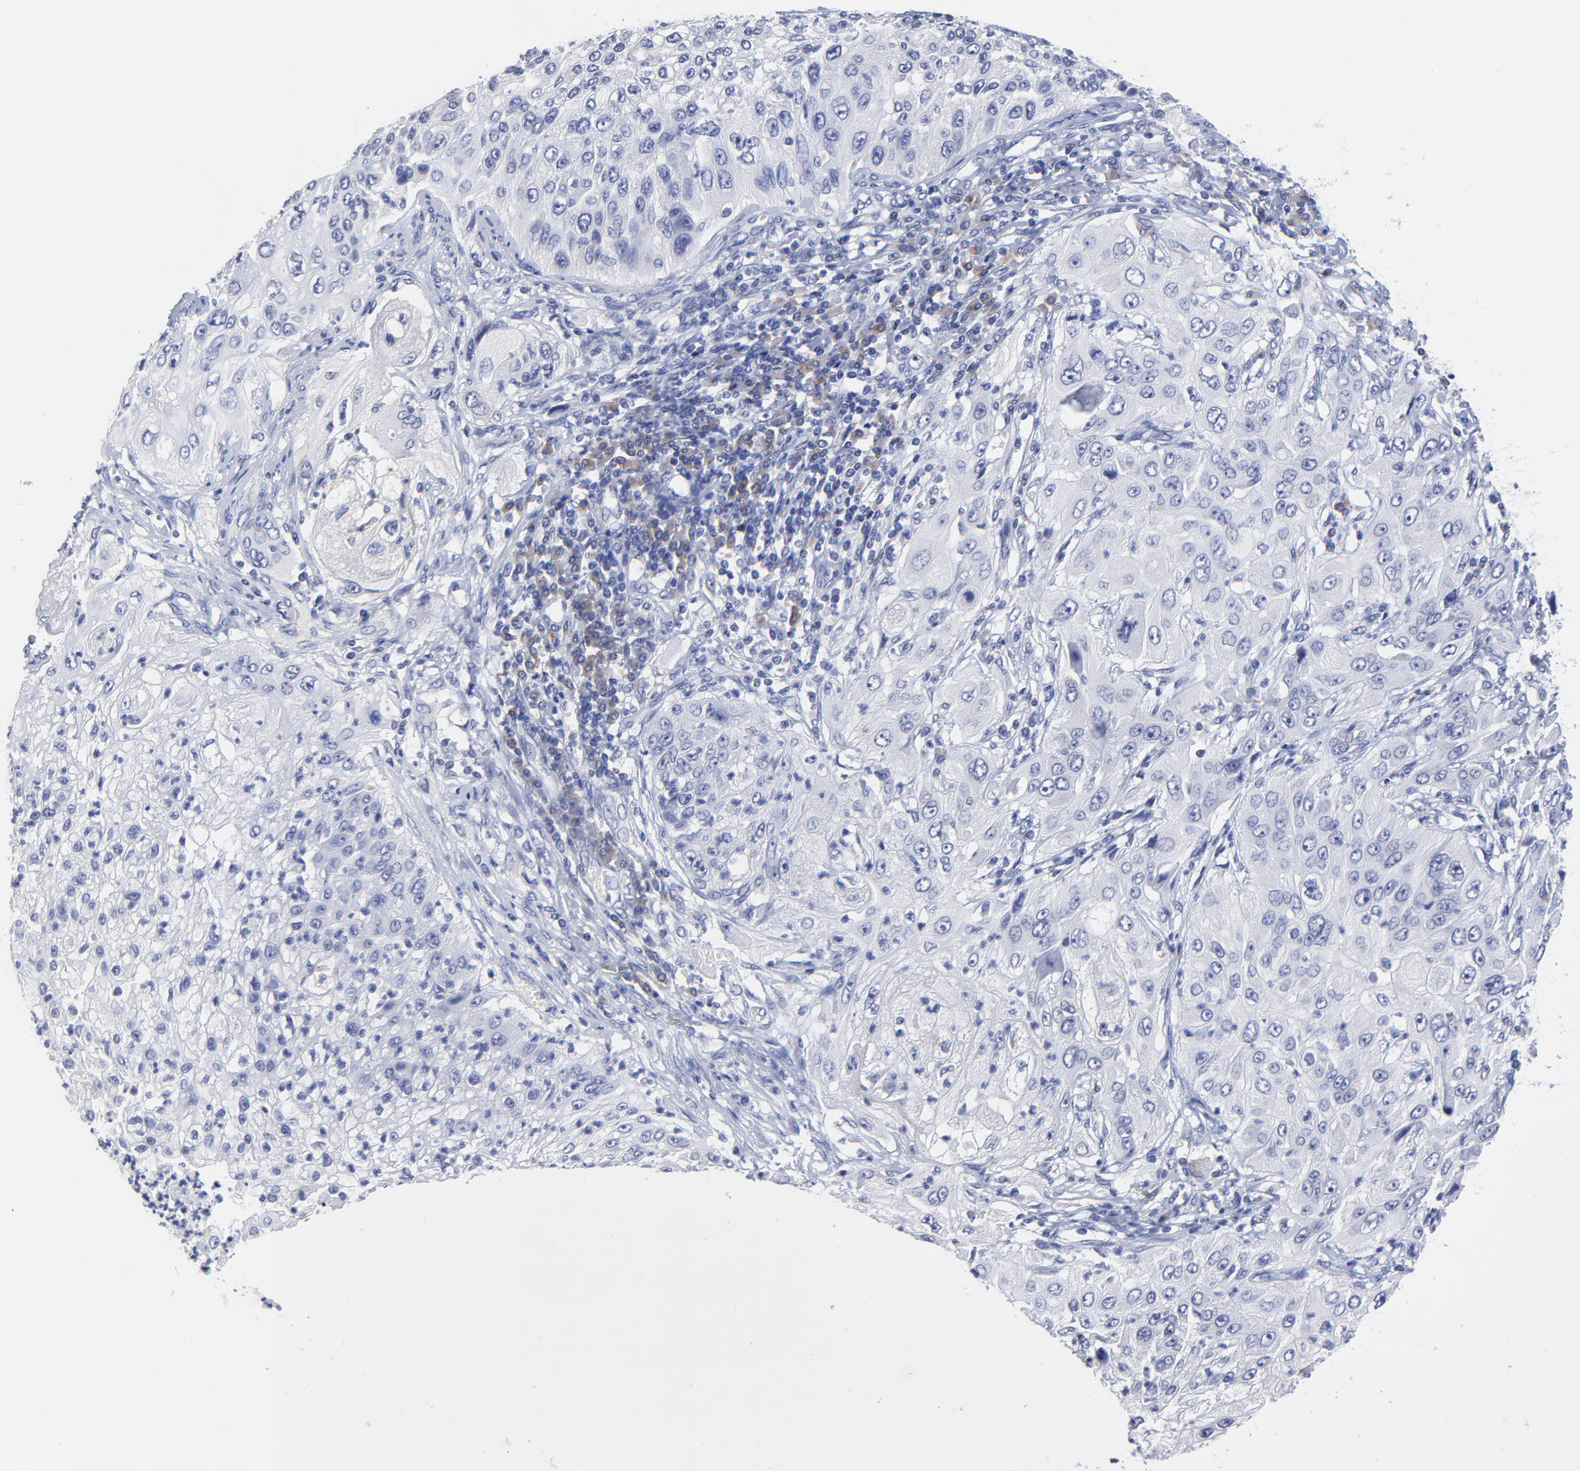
{"staining": {"intensity": "negative", "quantity": "none", "location": "none"}, "tissue": "lung cancer", "cell_type": "Tumor cells", "image_type": "cancer", "snomed": [{"axis": "morphology", "description": "Inflammation, NOS"}, {"axis": "morphology", "description": "Squamous cell carcinoma, NOS"}, {"axis": "topography", "description": "Lymph node"}, {"axis": "topography", "description": "Soft tissue"}, {"axis": "topography", "description": "Lung"}], "caption": "Immunohistochemistry histopathology image of neoplastic tissue: lung cancer (squamous cell carcinoma) stained with DAB (3,3'-diaminobenzidine) exhibits no significant protein expression in tumor cells.", "gene": "LAX1", "patient": {"sex": "male", "age": 66}}